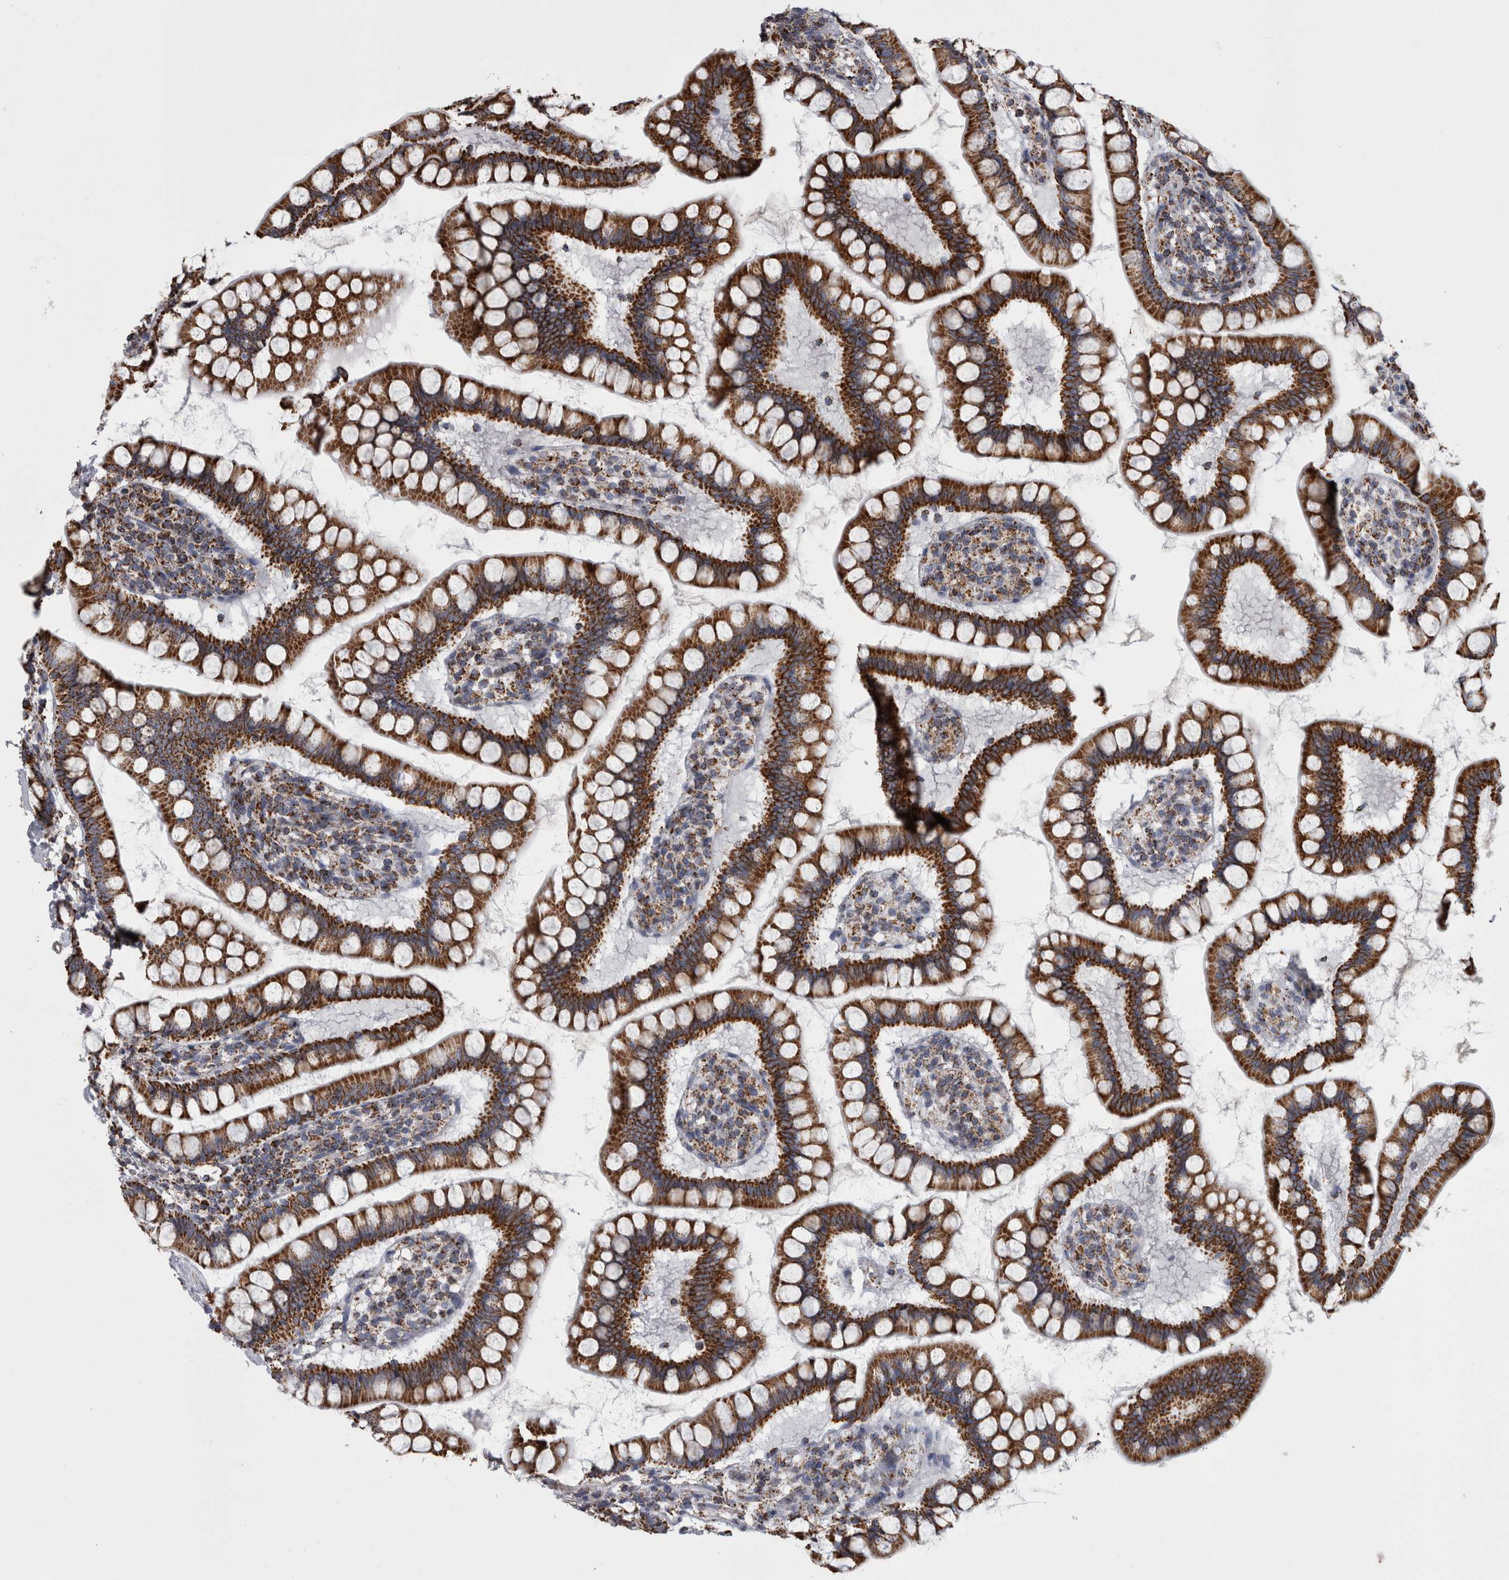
{"staining": {"intensity": "strong", "quantity": ">75%", "location": "cytoplasmic/membranous"}, "tissue": "small intestine", "cell_type": "Glandular cells", "image_type": "normal", "snomed": [{"axis": "morphology", "description": "Normal tissue, NOS"}, {"axis": "topography", "description": "Small intestine"}], "caption": "Protein expression by immunohistochemistry (IHC) demonstrates strong cytoplasmic/membranous positivity in about >75% of glandular cells in benign small intestine.", "gene": "MDH2", "patient": {"sex": "female", "age": 84}}